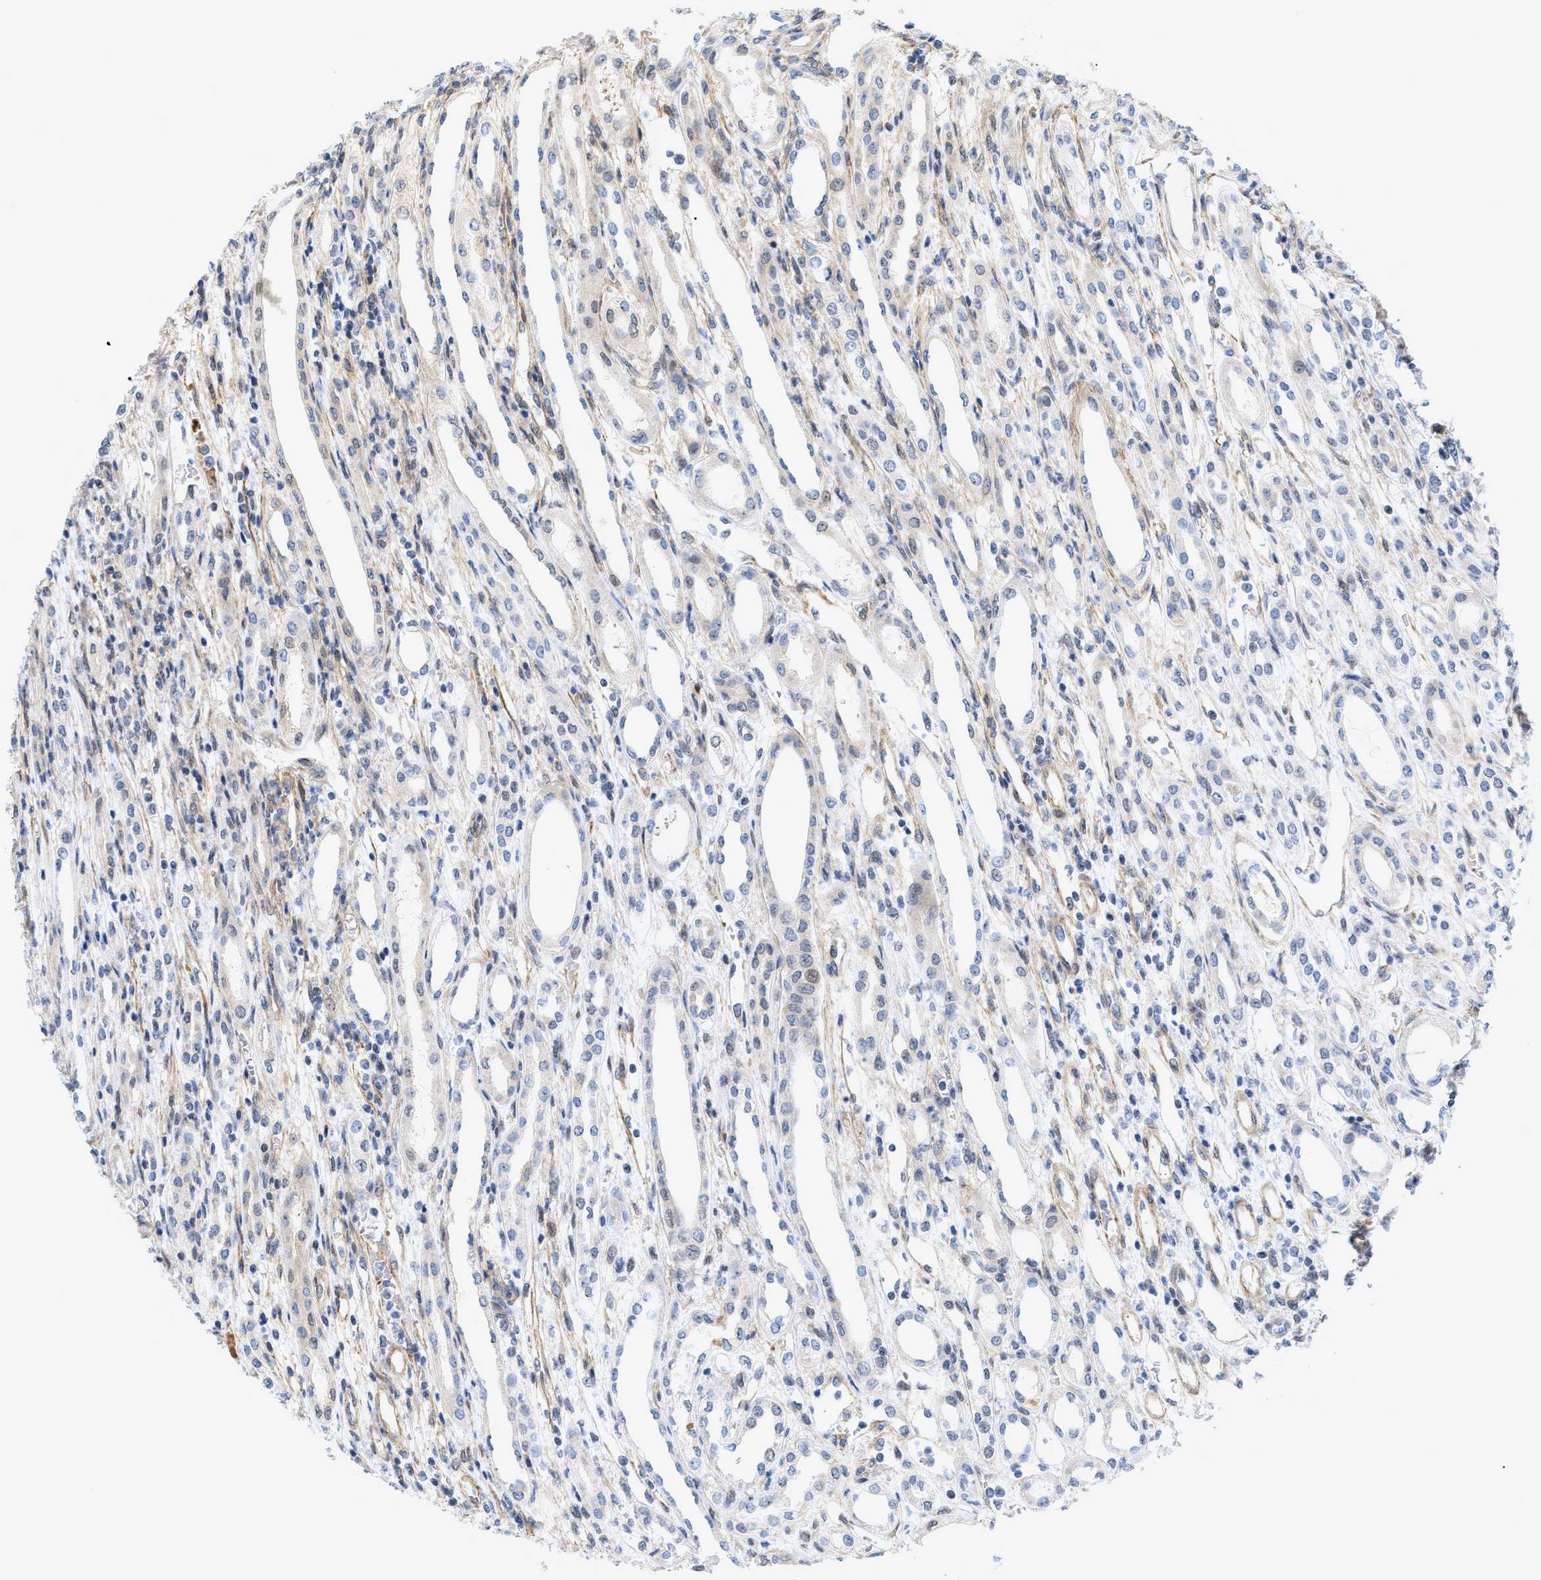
{"staining": {"intensity": "negative", "quantity": "none", "location": "none"}, "tissue": "renal cancer", "cell_type": "Tumor cells", "image_type": "cancer", "snomed": [{"axis": "morphology", "description": "Adenocarcinoma, NOS"}, {"axis": "topography", "description": "Kidney"}], "caption": "There is no significant positivity in tumor cells of adenocarcinoma (renal).", "gene": "GPRASP2", "patient": {"sex": "female", "age": 54}}